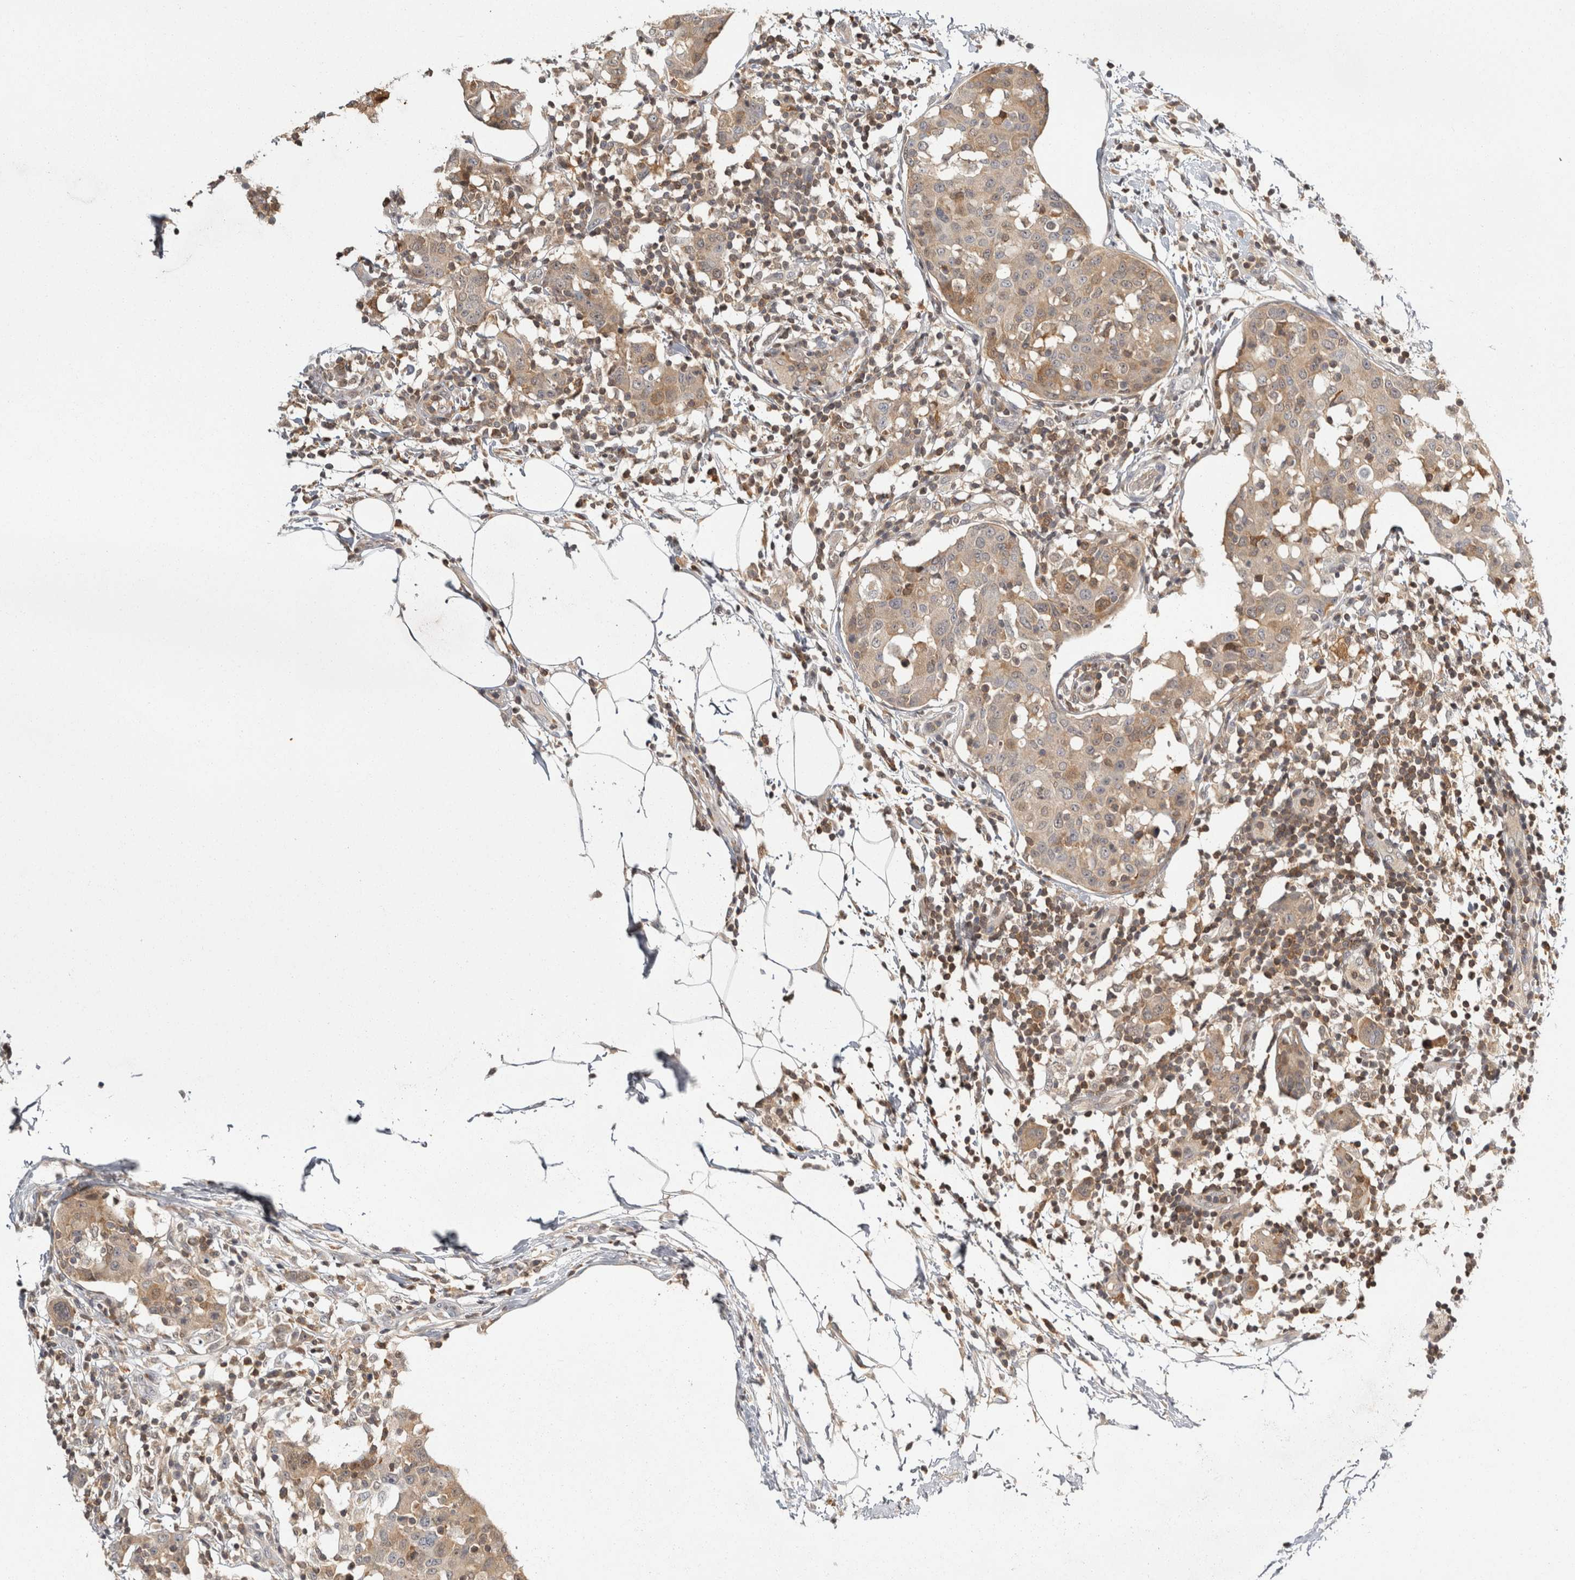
{"staining": {"intensity": "weak", "quantity": "25%-75%", "location": "cytoplasmic/membranous"}, "tissue": "breast cancer", "cell_type": "Tumor cells", "image_type": "cancer", "snomed": [{"axis": "morphology", "description": "Normal tissue, NOS"}, {"axis": "morphology", "description": "Duct carcinoma"}, {"axis": "topography", "description": "Breast"}], "caption": "Protein expression analysis of breast cancer (infiltrating ductal carcinoma) demonstrates weak cytoplasmic/membranous expression in about 25%-75% of tumor cells.", "gene": "ACAT2", "patient": {"sex": "female", "age": 37}}